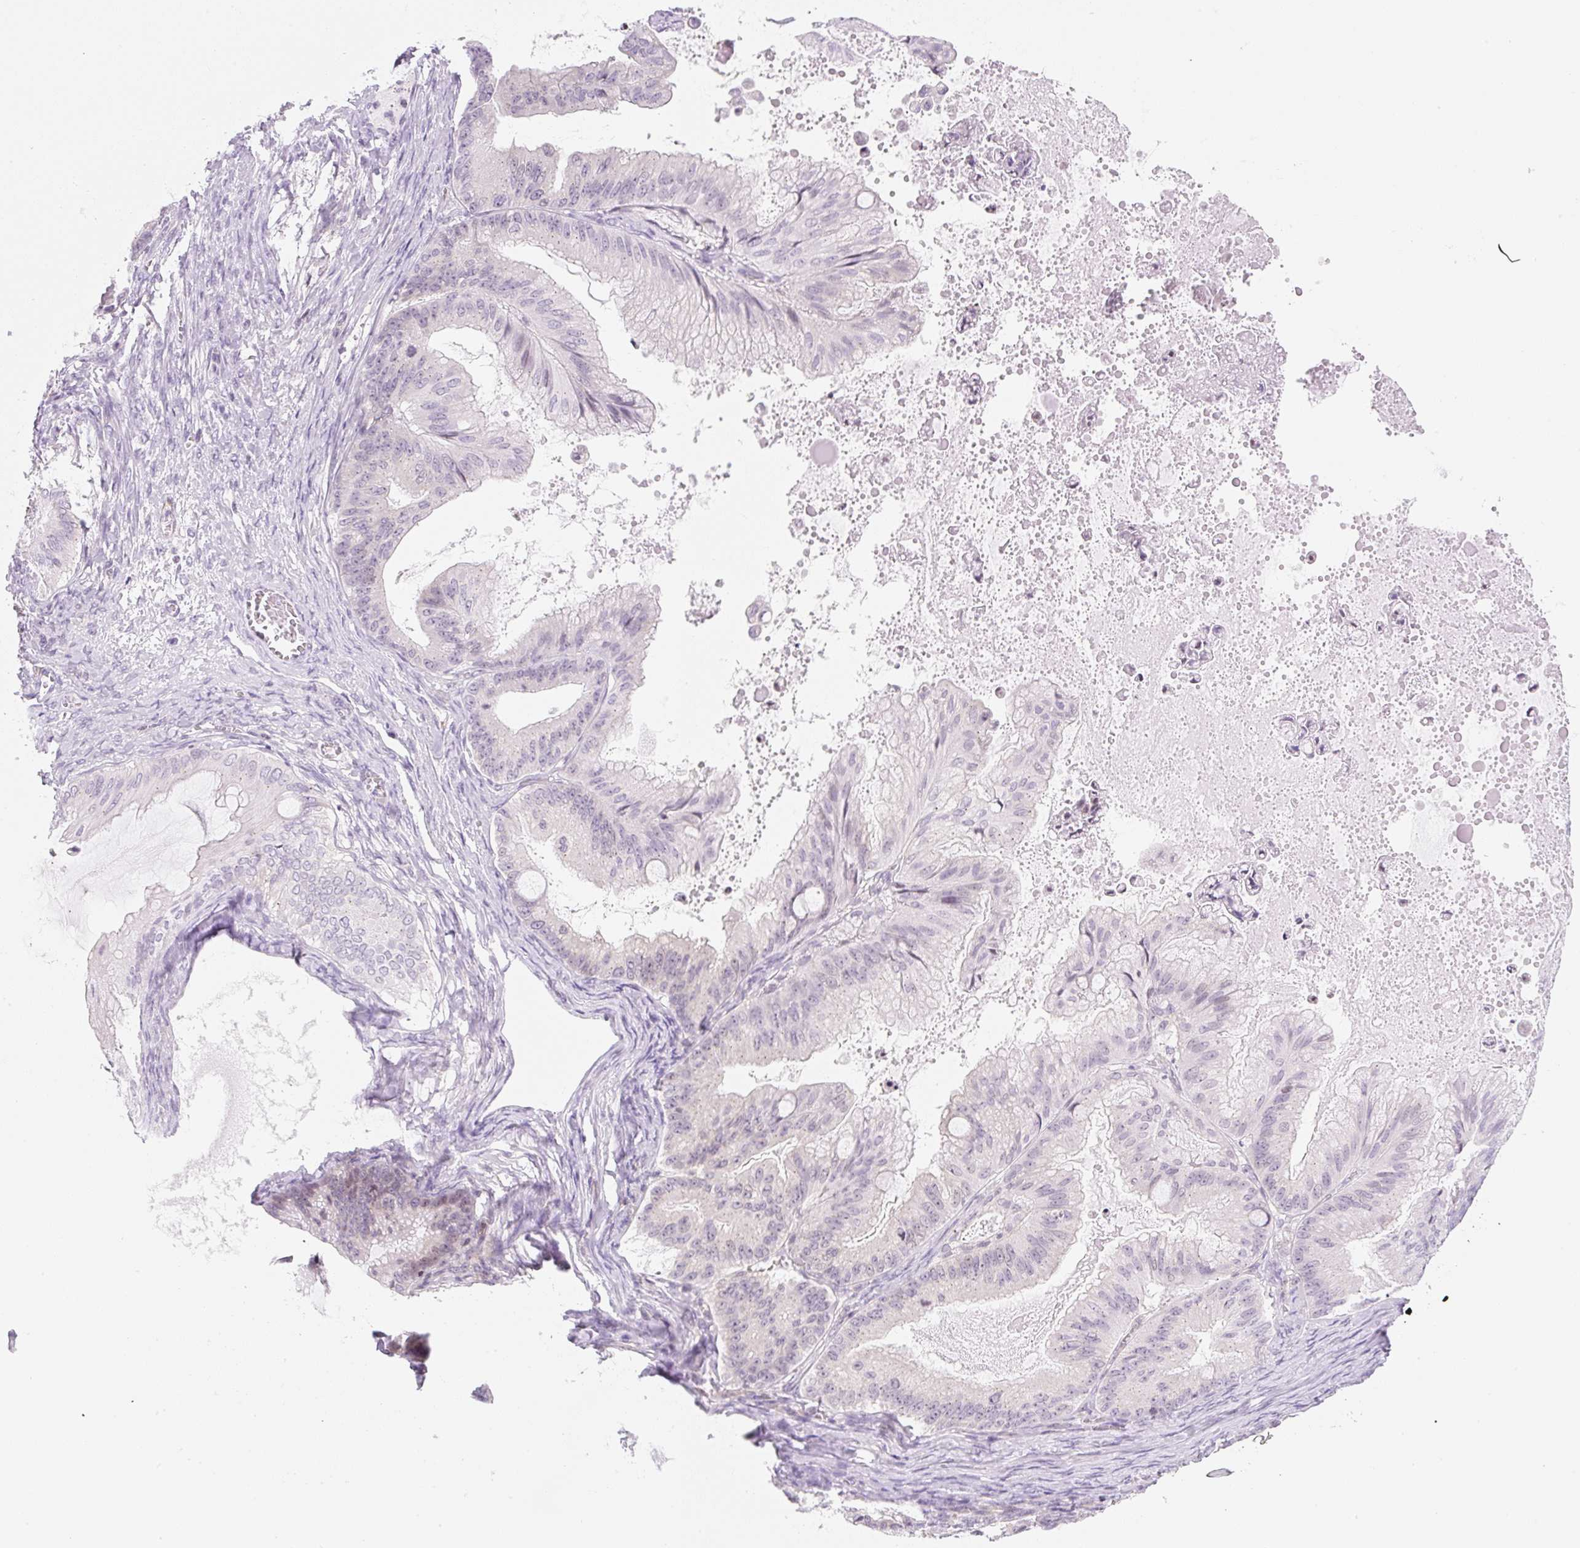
{"staining": {"intensity": "weak", "quantity": "<25%", "location": "nuclear"}, "tissue": "ovarian cancer", "cell_type": "Tumor cells", "image_type": "cancer", "snomed": [{"axis": "morphology", "description": "Cystadenocarcinoma, mucinous, NOS"}, {"axis": "topography", "description": "Ovary"}], "caption": "This is a image of IHC staining of ovarian cancer (mucinous cystadenocarcinoma), which shows no staining in tumor cells.", "gene": "CASKIN1", "patient": {"sex": "female", "age": 71}}